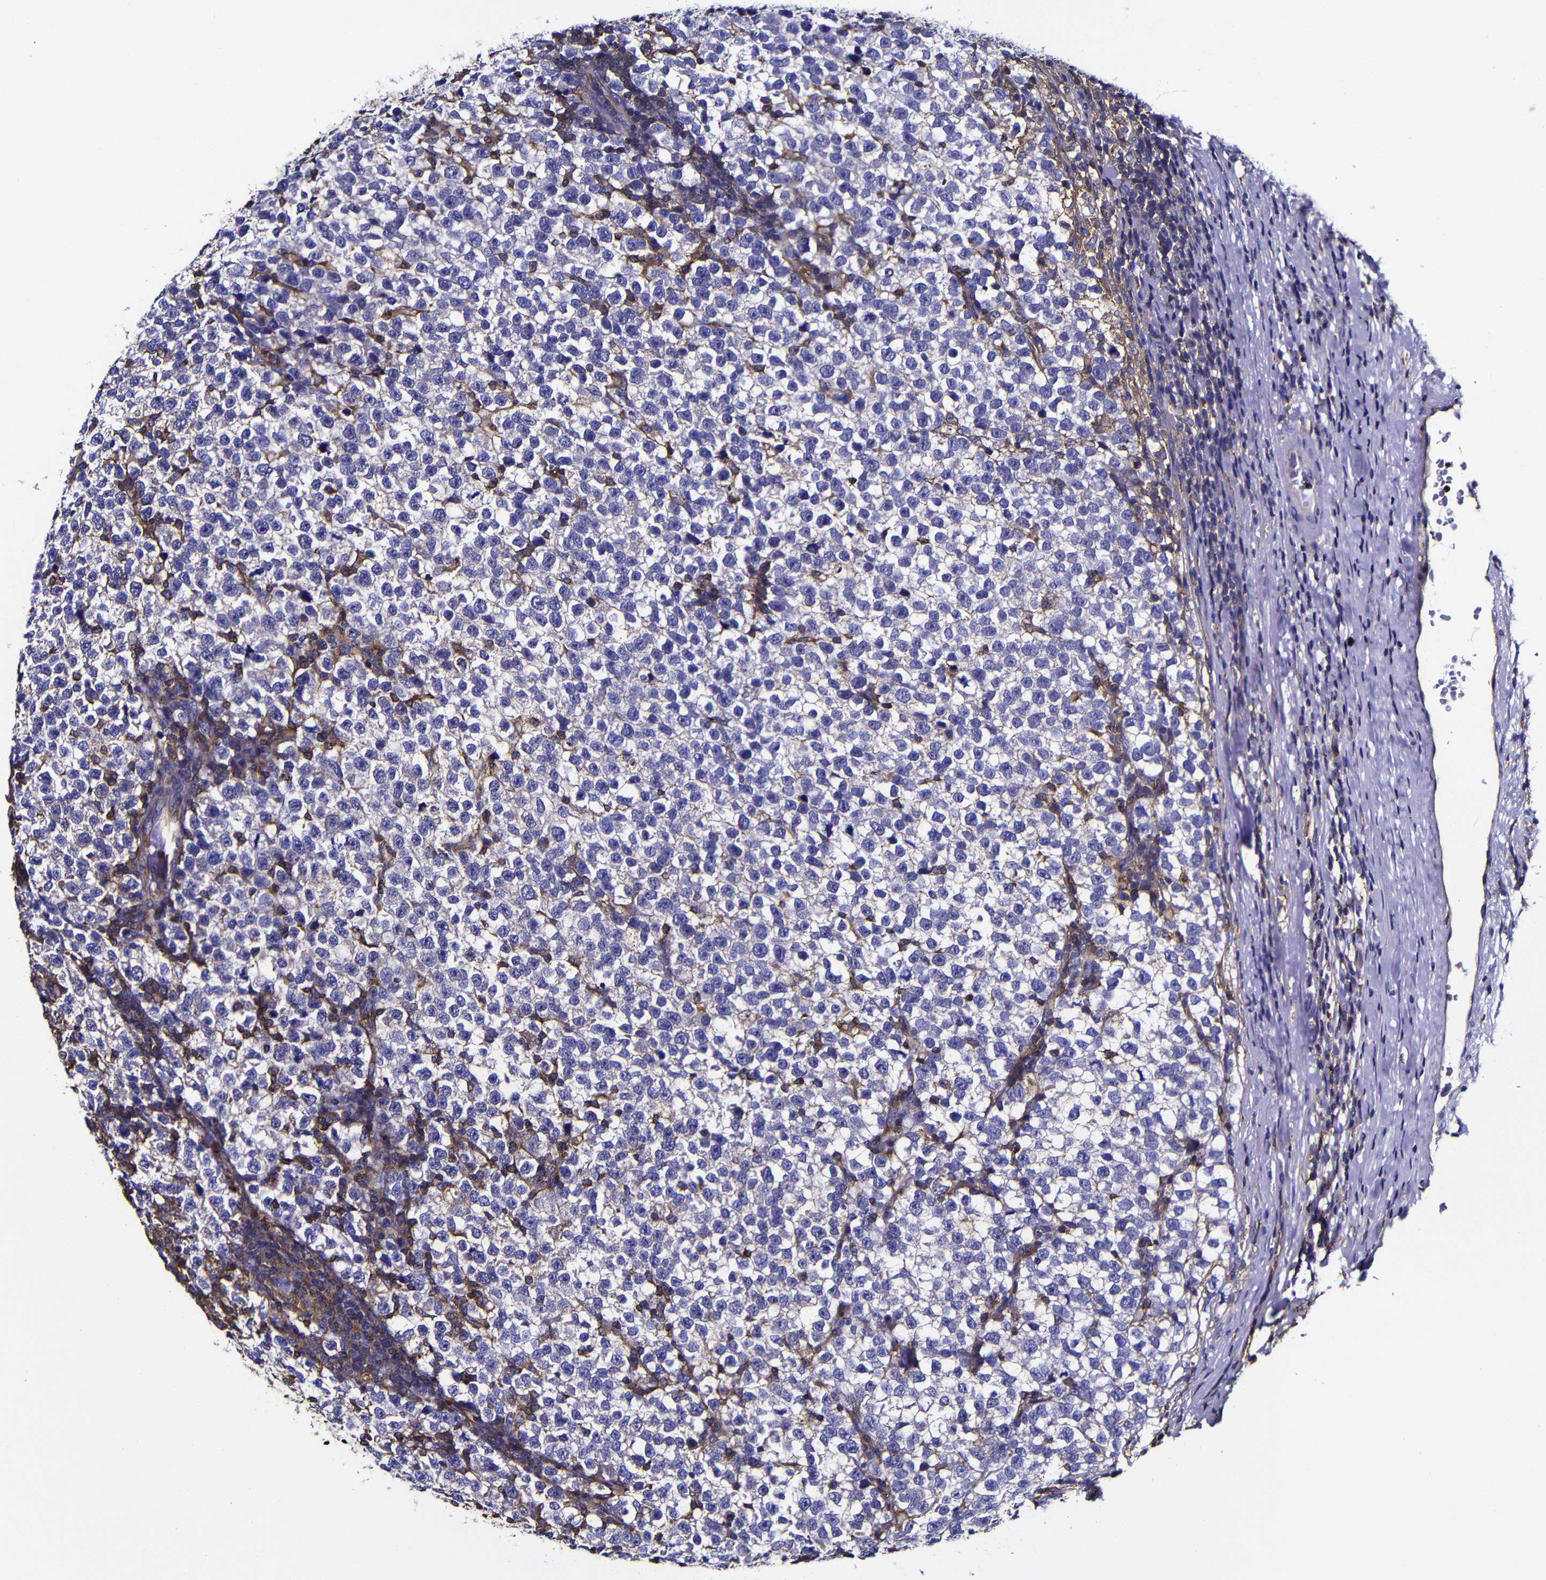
{"staining": {"intensity": "negative", "quantity": "none", "location": "none"}, "tissue": "testis cancer", "cell_type": "Tumor cells", "image_type": "cancer", "snomed": [{"axis": "morphology", "description": "Normal tissue, NOS"}, {"axis": "morphology", "description": "Seminoma, NOS"}, {"axis": "topography", "description": "Testis"}], "caption": "Image shows no significant protein staining in tumor cells of testis seminoma.", "gene": "MSN", "patient": {"sex": "male", "age": 43}}